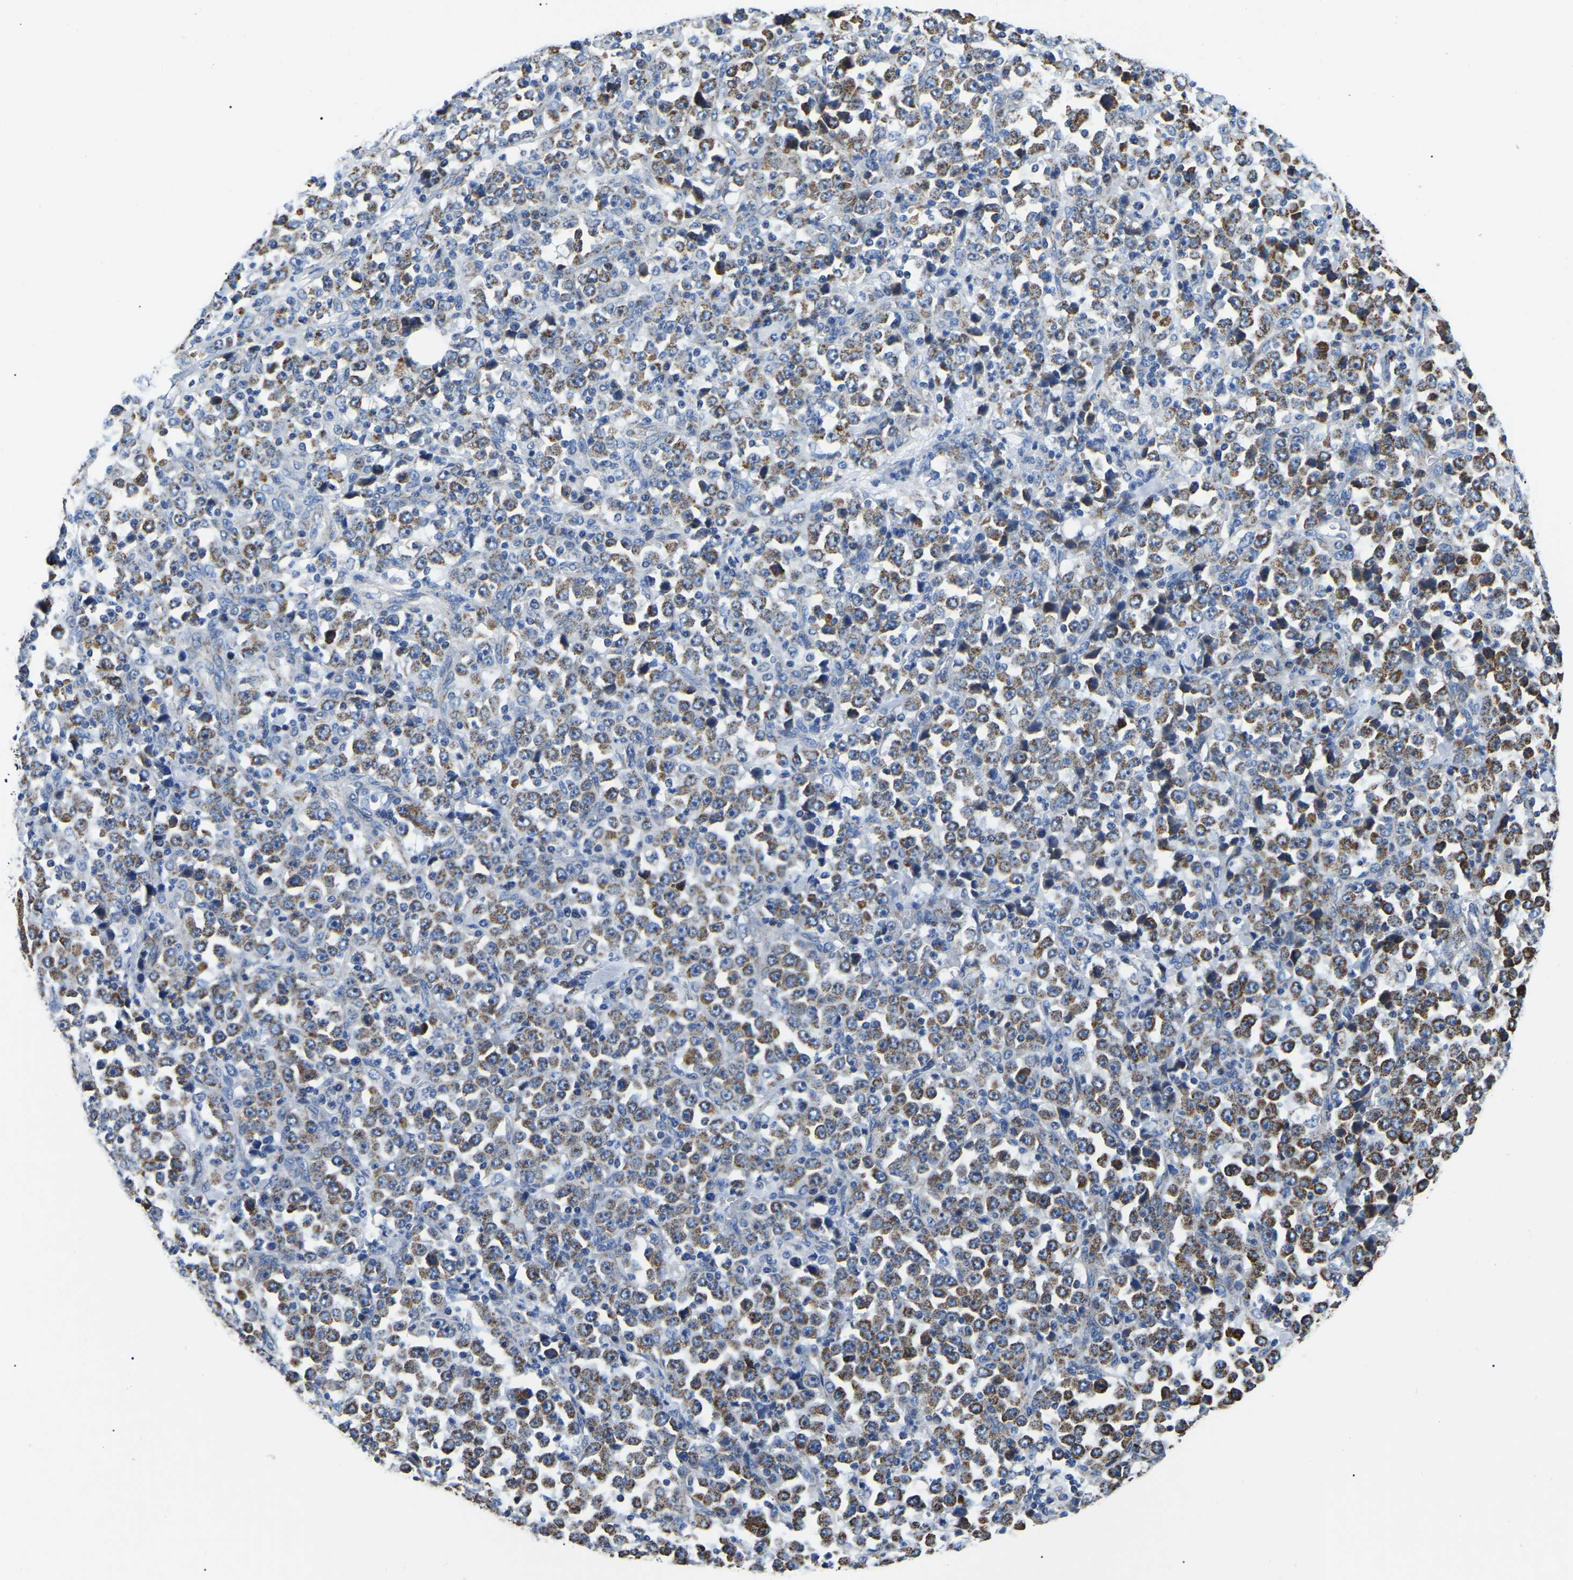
{"staining": {"intensity": "moderate", "quantity": ">75%", "location": "cytoplasmic/membranous"}, "tissue": "stomach cancer", "cell_type": "Tumor cells", "image_type": "cancer", "snomed": [{"axis": "morphology", "description": "Normal tissue, NOS"}, {"axis": "morphology", "description": "Adenocarcinoma, NOS"}, {"axis": "topography", "description": "Stomach, upper"}, {"axis": "topography", "description": "Stomach"}], "caption": "Stomach cancer (adenocarcinoma) stained with IHC demonstrates moderate cytoplasmic/membranous expression in about >75% of tumor cells.", "gene": "PPM1E", "patient": {"sex": "male", "age": 59}}